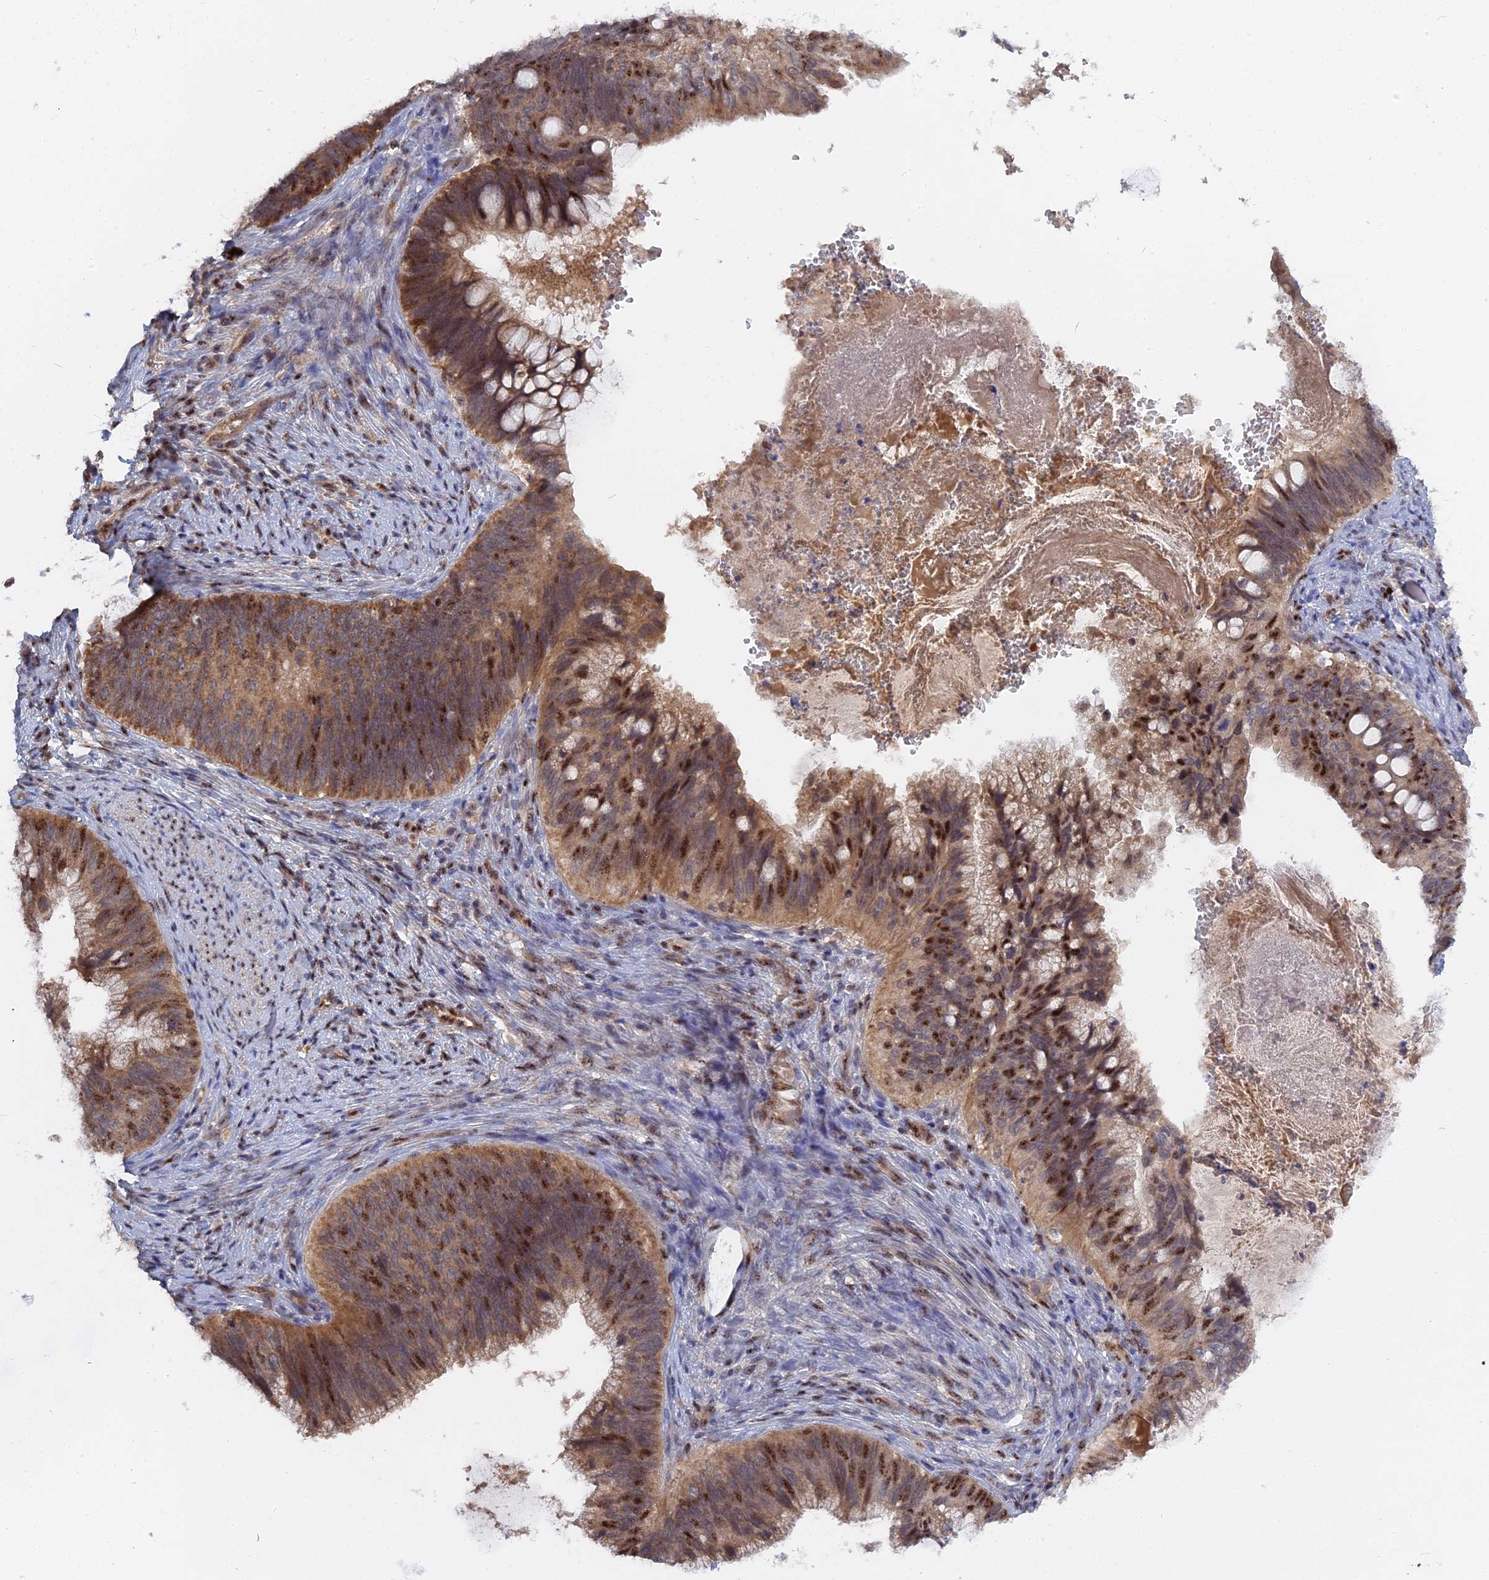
{"staining": {"intensity": "moderate", "quantity": ">75%", "location": "cytoplasmic/membranous,nuclear"}, "tissue": "cervical cancer", "cell_type": "Tumor cells", "image_type": "cancer", "snomed": [{"axis": "morphology", "description": "Adenocarcinoma, NOS"}, {"axis": "topography", "description": "Cervix"}], "caption": "Cervical cancer (adenocarcinoma) tissue exhibits moderate cytoplasmic/membranous and nuclear staining in about >75% of tumor cells The protein is shown in brown color, while the nuclei are stained blue.", "gene": "TAB1", "patient": {"sex": "female", "age": 42}}